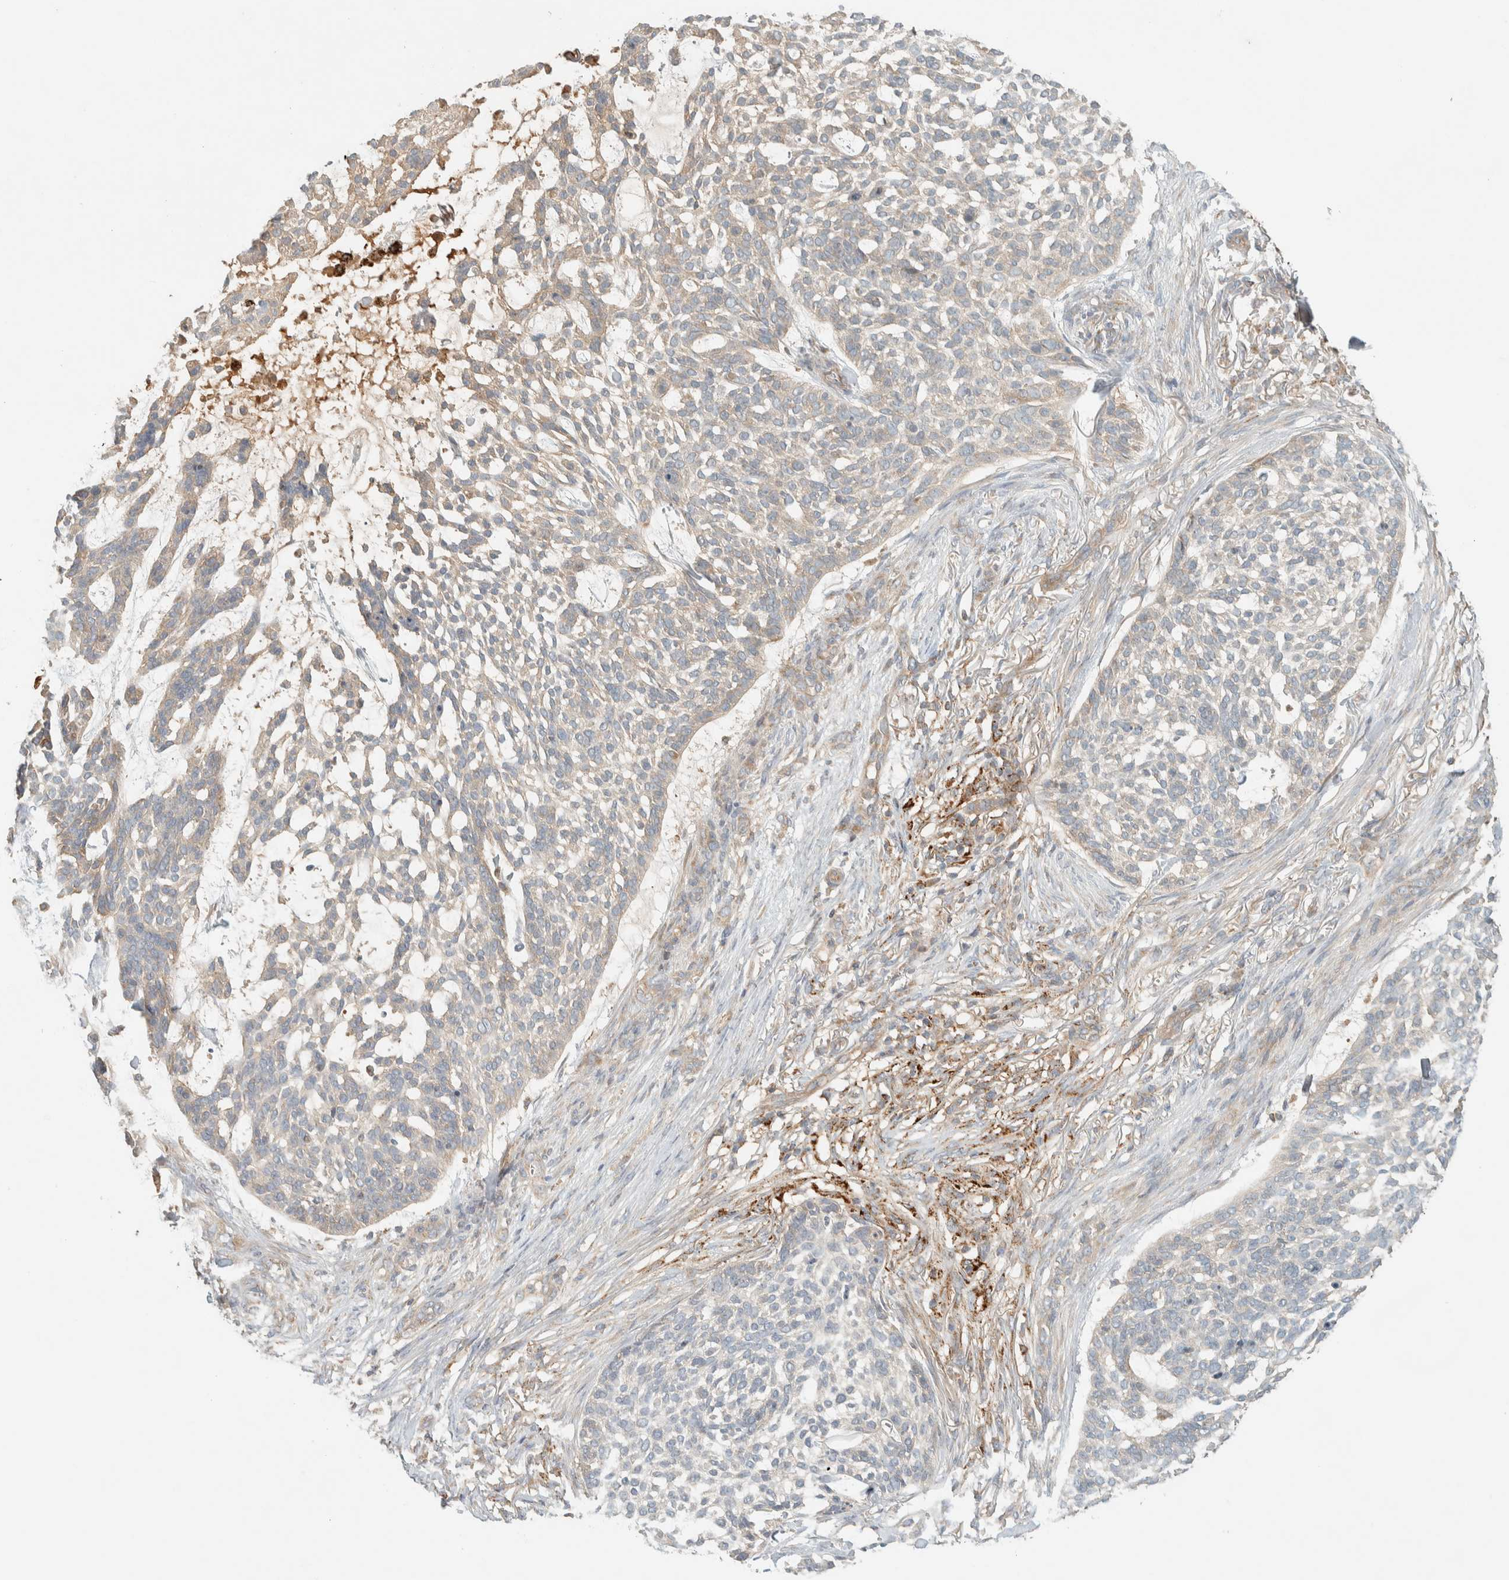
{"staining": {"intensity": "weak", "quantity": "<25%", "location": "cytoplasmic/membranous"}, "tissue": "skin cancer", "cell_type": "Tumor cells", "image_type": "cancer", "snomed": [{"axis": "morphology", "description": "Basal cell carcinoma"}, {"axis": "topography", "description": "Skin"}], "caption": "IHC micrograph of human skin cancer stained for a protein (brown), which displays no positivity in tumor cells. (Stains: DAB (3,3'-diaminobenzidine) immunohistochemistry with hematoxylin counter stain, Microscopy: brightfield microscopy at high magnification).", "gene": "FAM167A", "patient": {"sex": "female", "age": 64}}